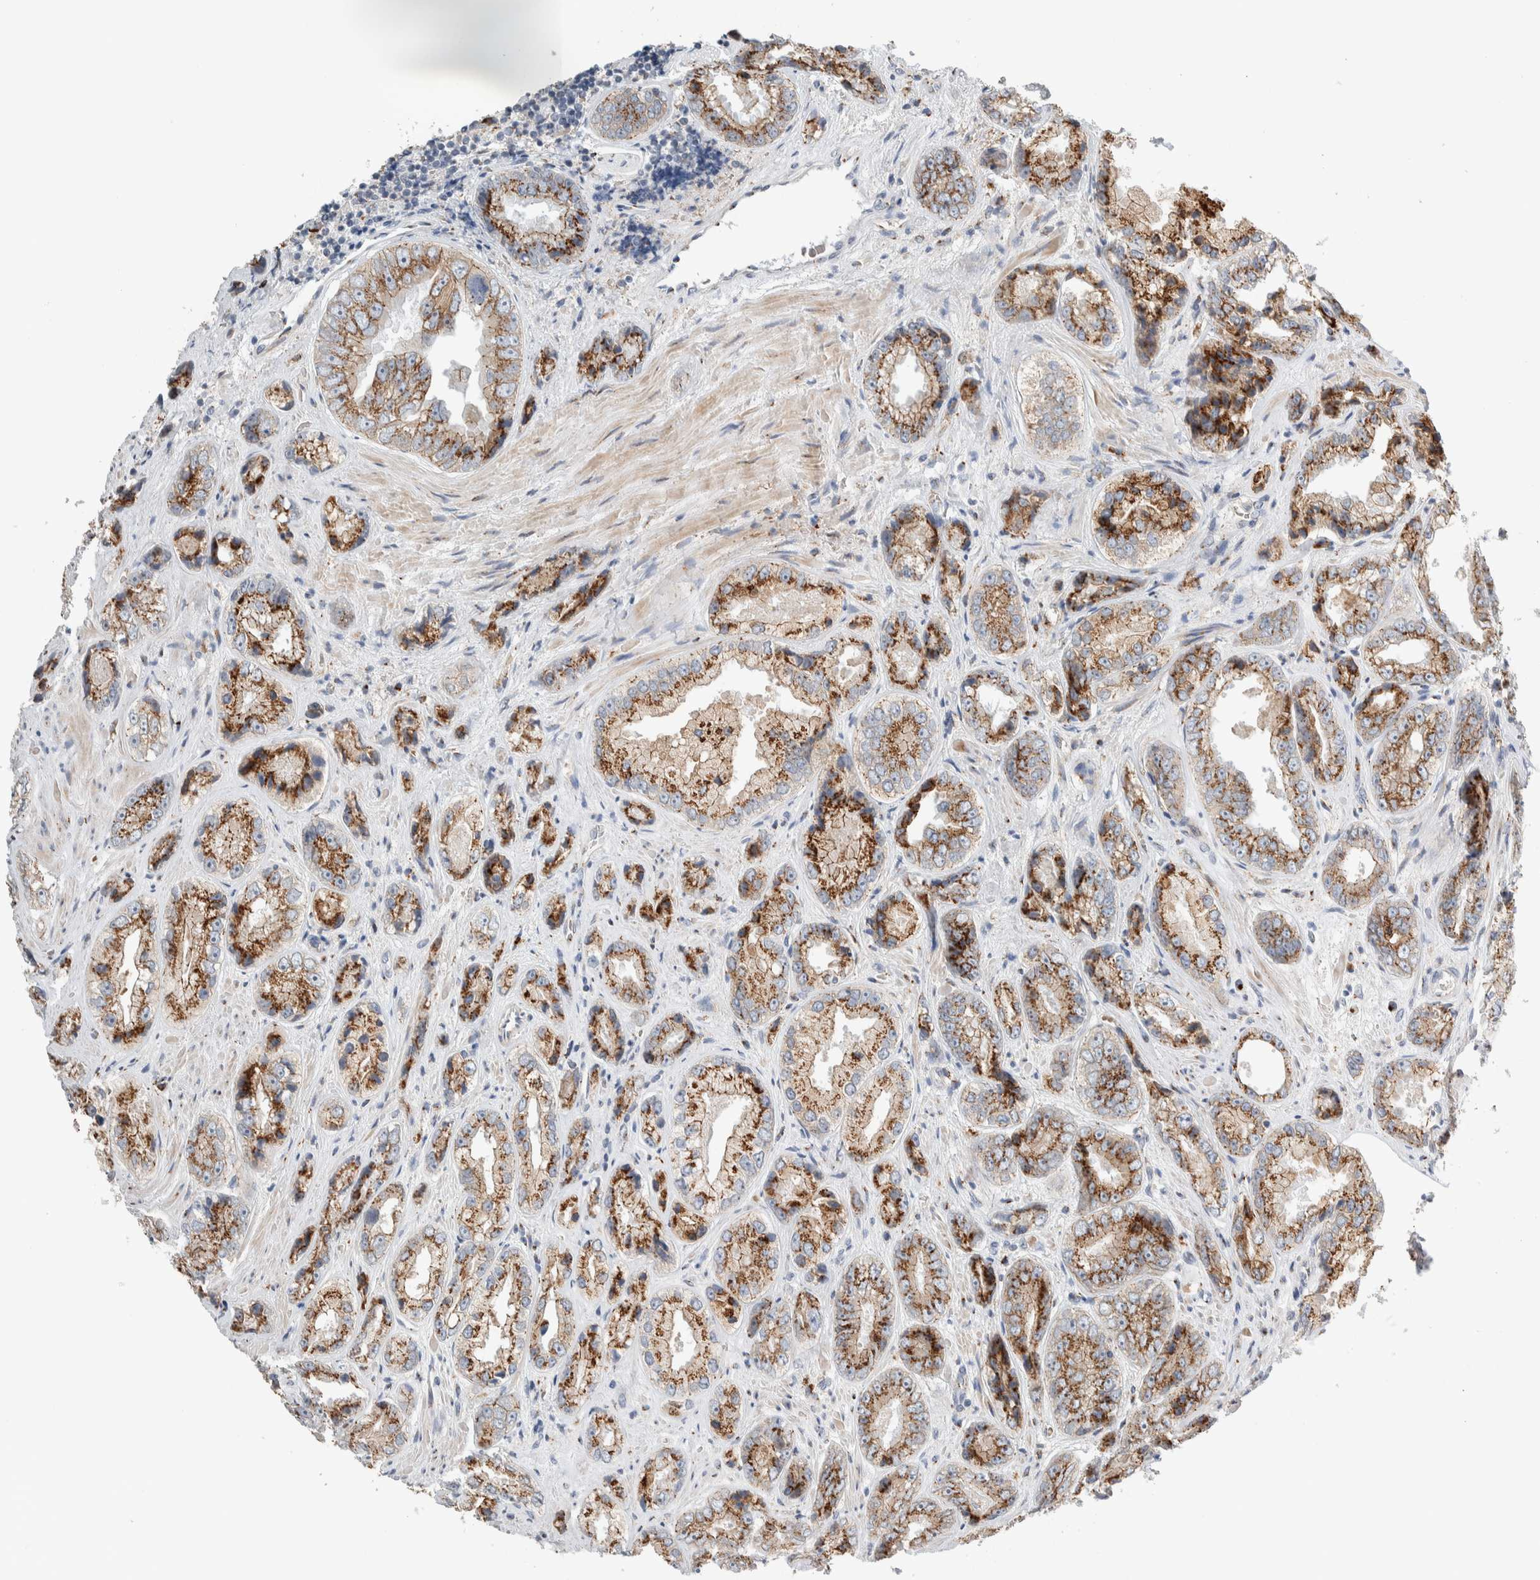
{"staining": {"intensity": "strong", "quantity": ">75%", "location": "cytoplasmic/membranous"}, "tissue": "prostate cancer", "cell_type": "Tumor cells", "image_type": "cancer", "snomed": [{"axis": "morphology", "description": "Adenocarcinoma, High grade"}, {"axis": "topography", "description": "Prostate"}], "caption": "A brown stain shows strong cytoplasmic/membranous staining of a protein in human high-grade adenocarcinoma (prostate) tumor cells. (IHC, brightfield microscopy, high magnification).", "gene": "SLC38A10", "patient": {"sex": "male", "age": 61}}